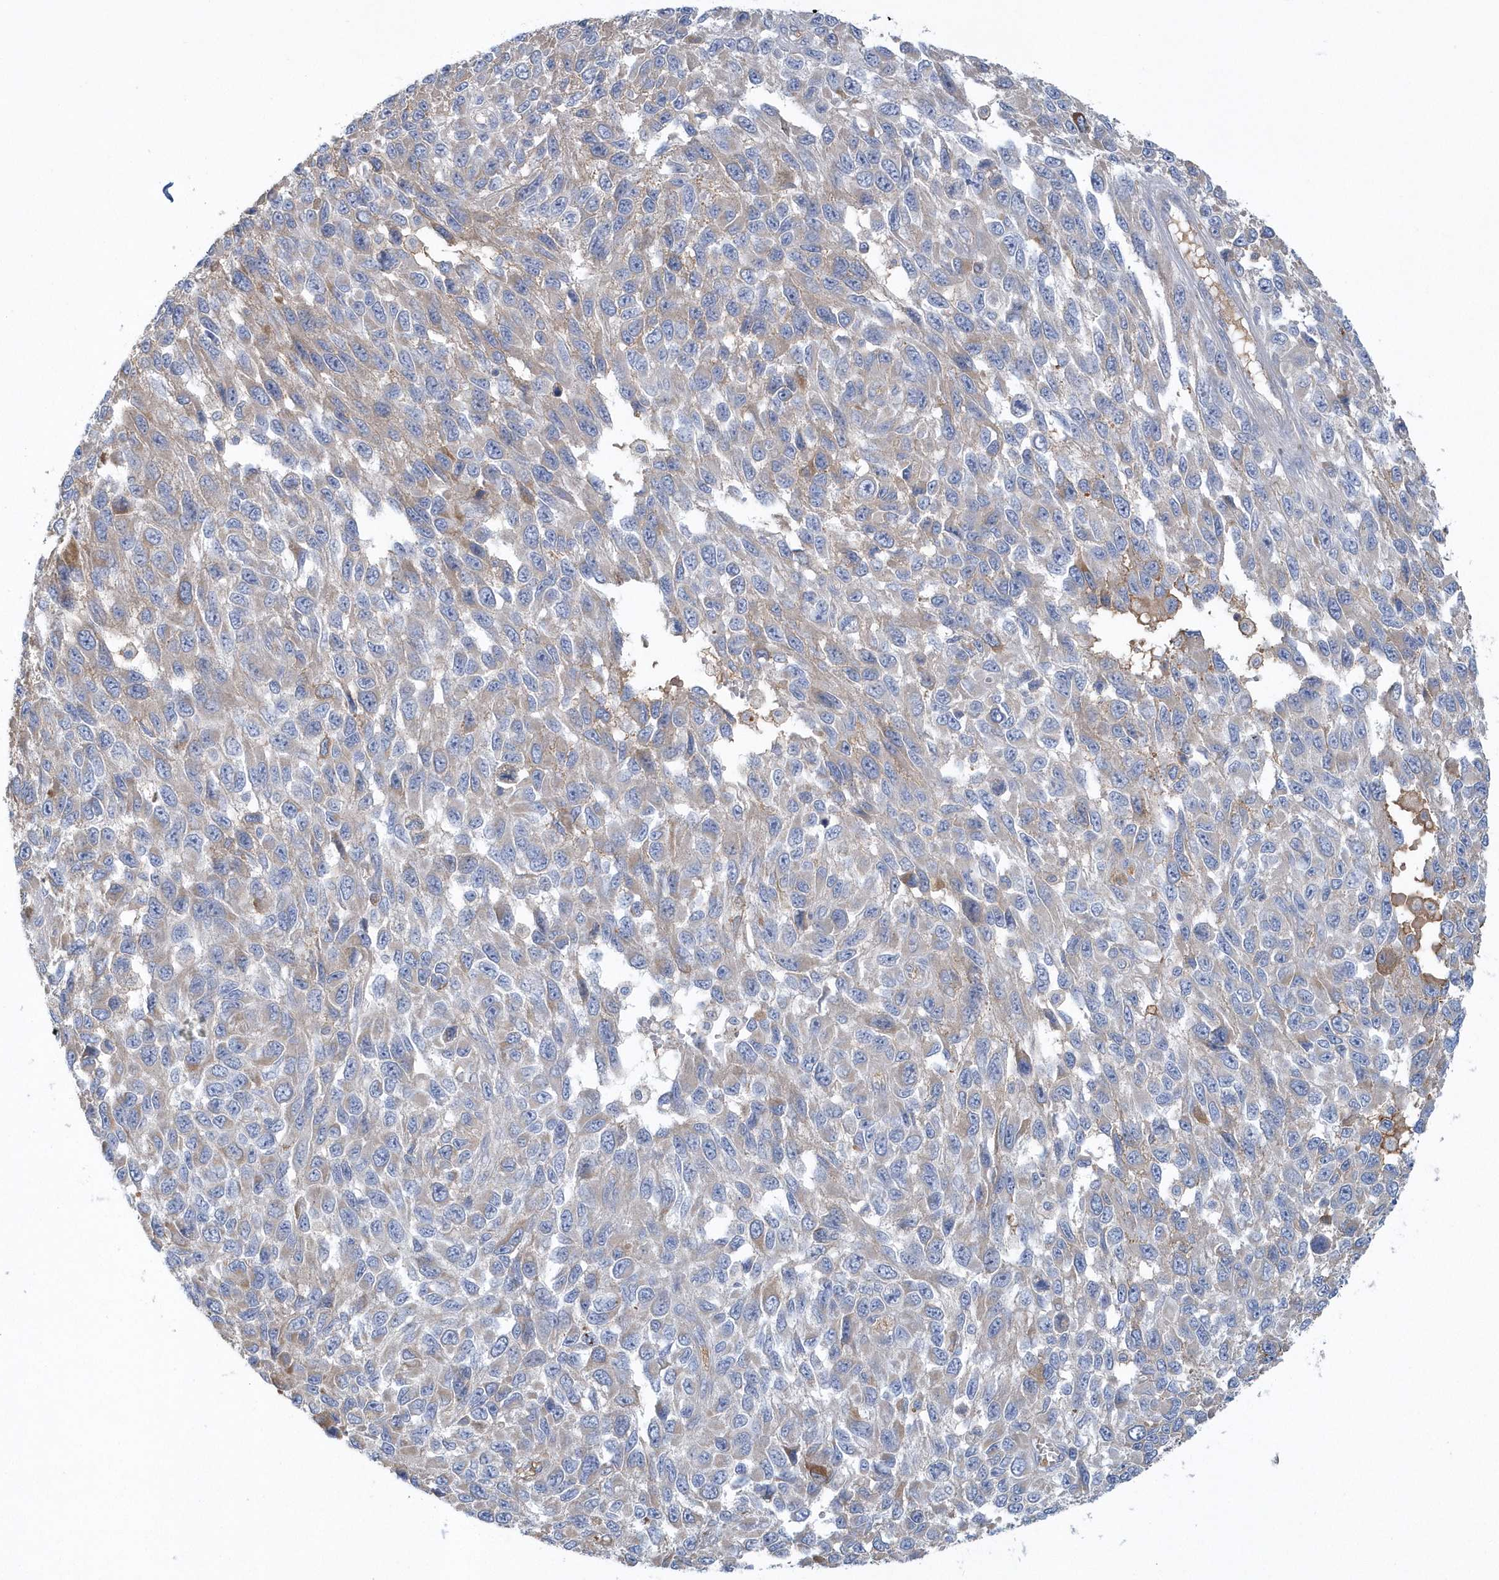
{"staining": {"intensity": "weak", "quantity": "<25%", "location": "cytoplasmic/membranous"}, "tissue": "melanoma", "cell_type": "Tumor cells", "image_type": "cancer", "snomed": [{"axis": "morphology", "description": "Malignant melanoma, NOS"}, {"axis": "topography", "description": "Skin"}], "caption": "Image shows no protein expression in tumor cells of melanoma tissue.", "gene": "SPATA18", "patient": {"sex": "female", "age": 96}}